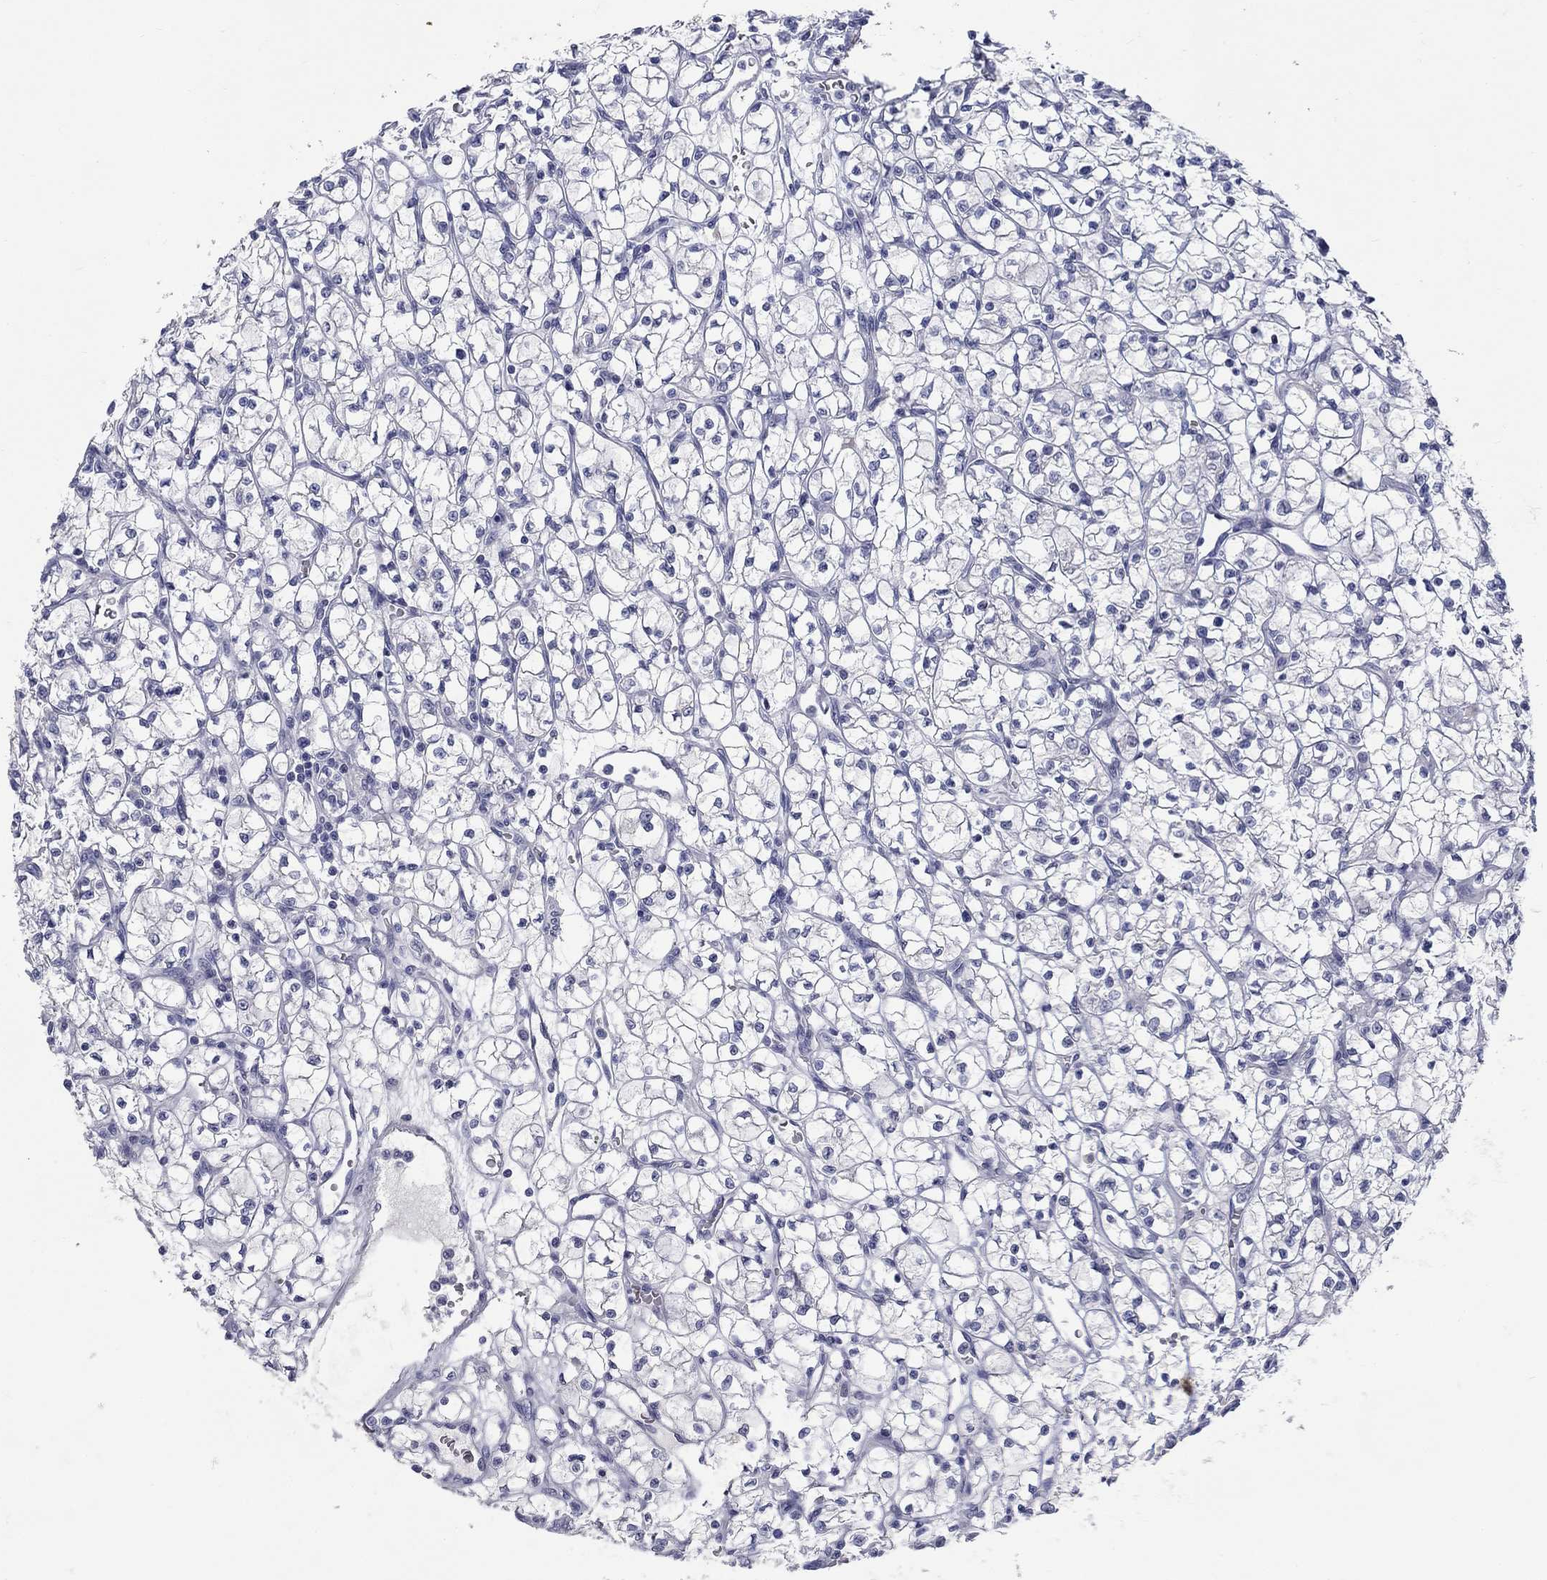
{"staining": {"intensity": "negative", "quantity": "none", "location": "none"}, "tissue": "renal cancer", "cell_type": "Tumor cells", "image_type": "cancer", "snomed": [{"axis": "morphology", "description": "Adenocarcinoma, NOS"}, {"axis": "topography", "description": "Kidney"}], "caption": "Protein analysis of renal adenocarcinoma demonstrates no significant positivity in tumor cells.", "gene": "ELAVL4", "patient": {"sex": "female", "age": 64}}